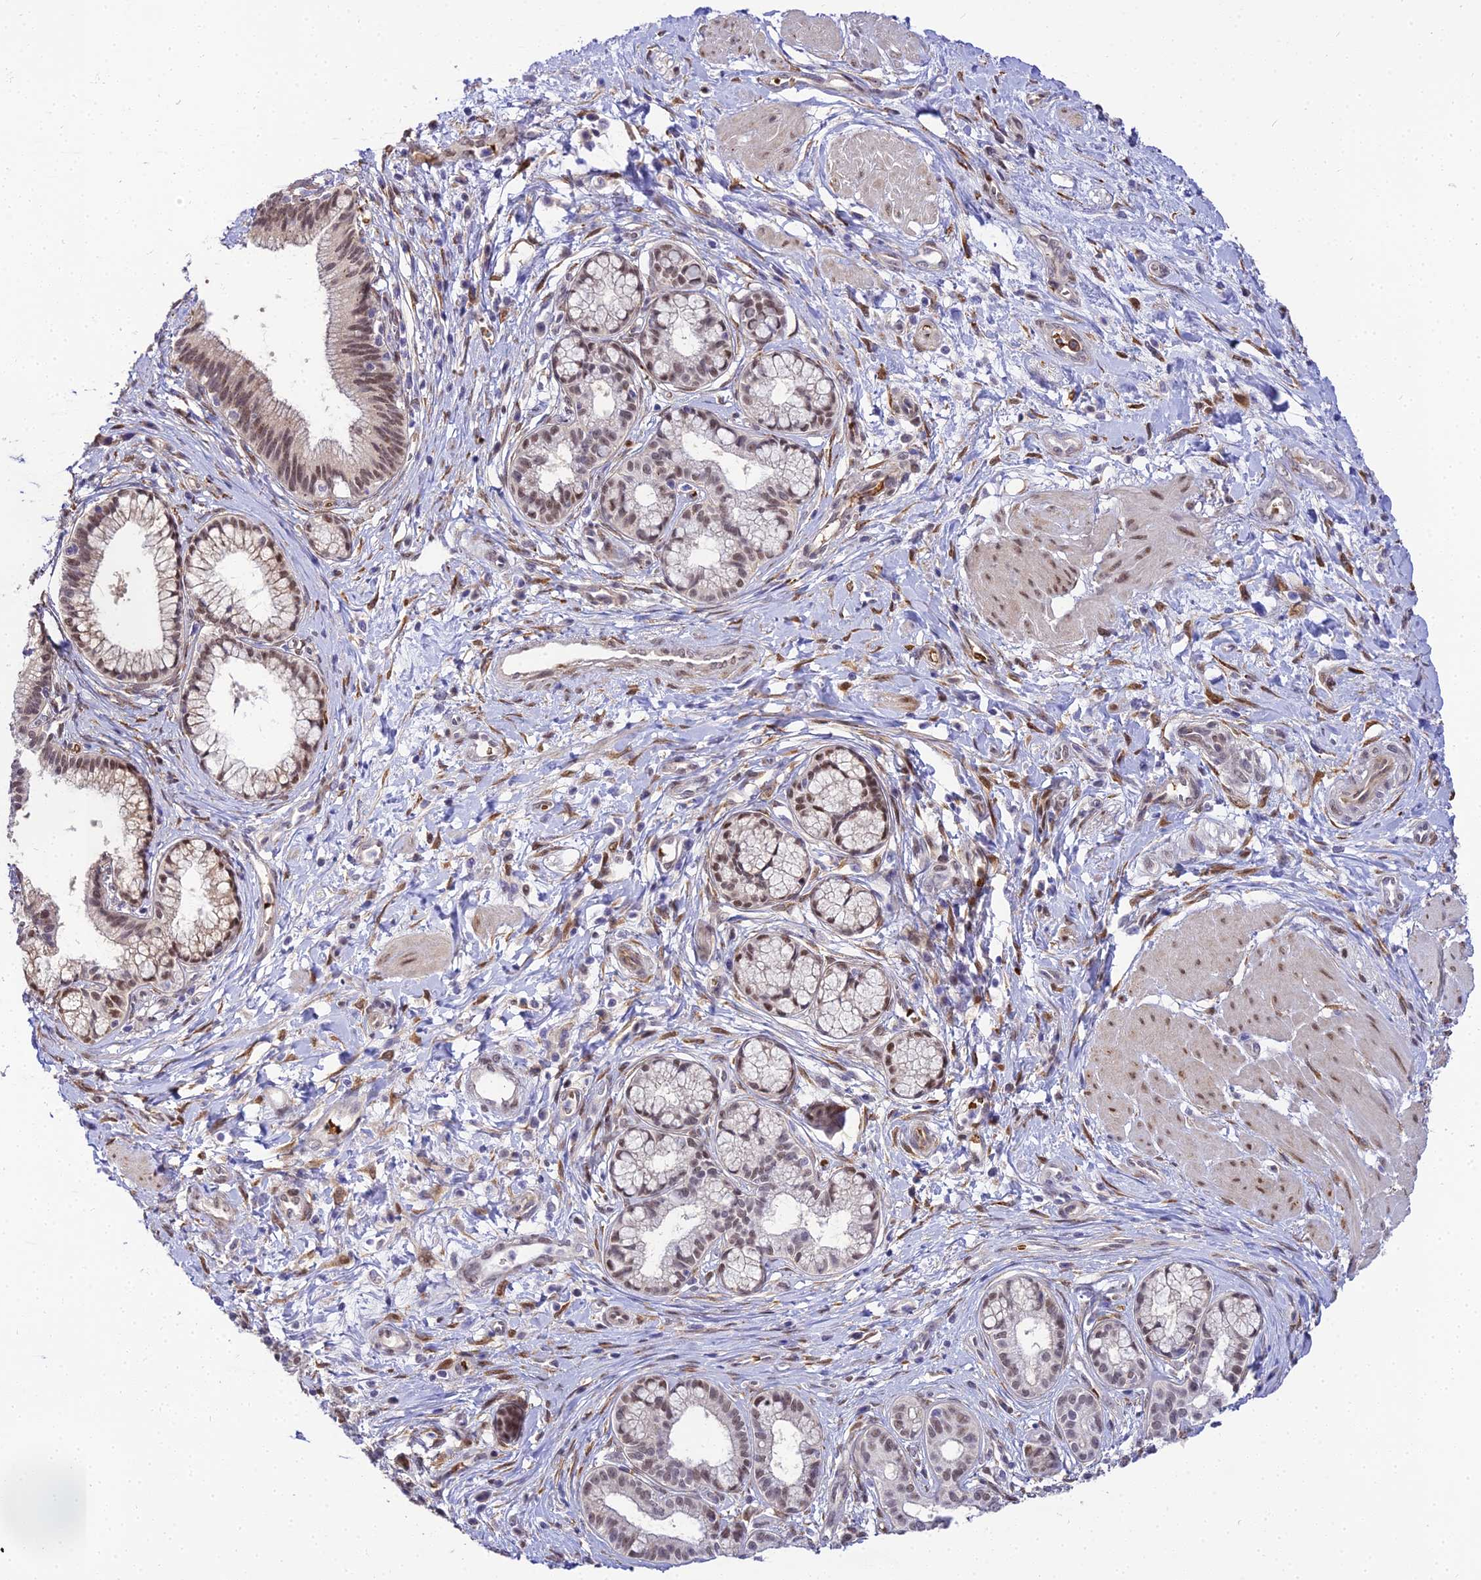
{"staining": {"intensity": "weak", "quantity": ">75%", "location": "nuclear"}, "tissue": "pancreatic cancer", "cell_type": "Tumor cells", "image_type": "cancer", "snomed": [{"axis": "morphology", "description": "Adenocarcinoma, NOS"}, {"axis": "topography", "description": "Pancreas"}], "caption": "Weak nuclear expression is identified in approximately >75% of tumor cells in adenocarcinoma (pancreatic).", "gene": "BCL9", "patient": {"sex": "male", "age": 72}}